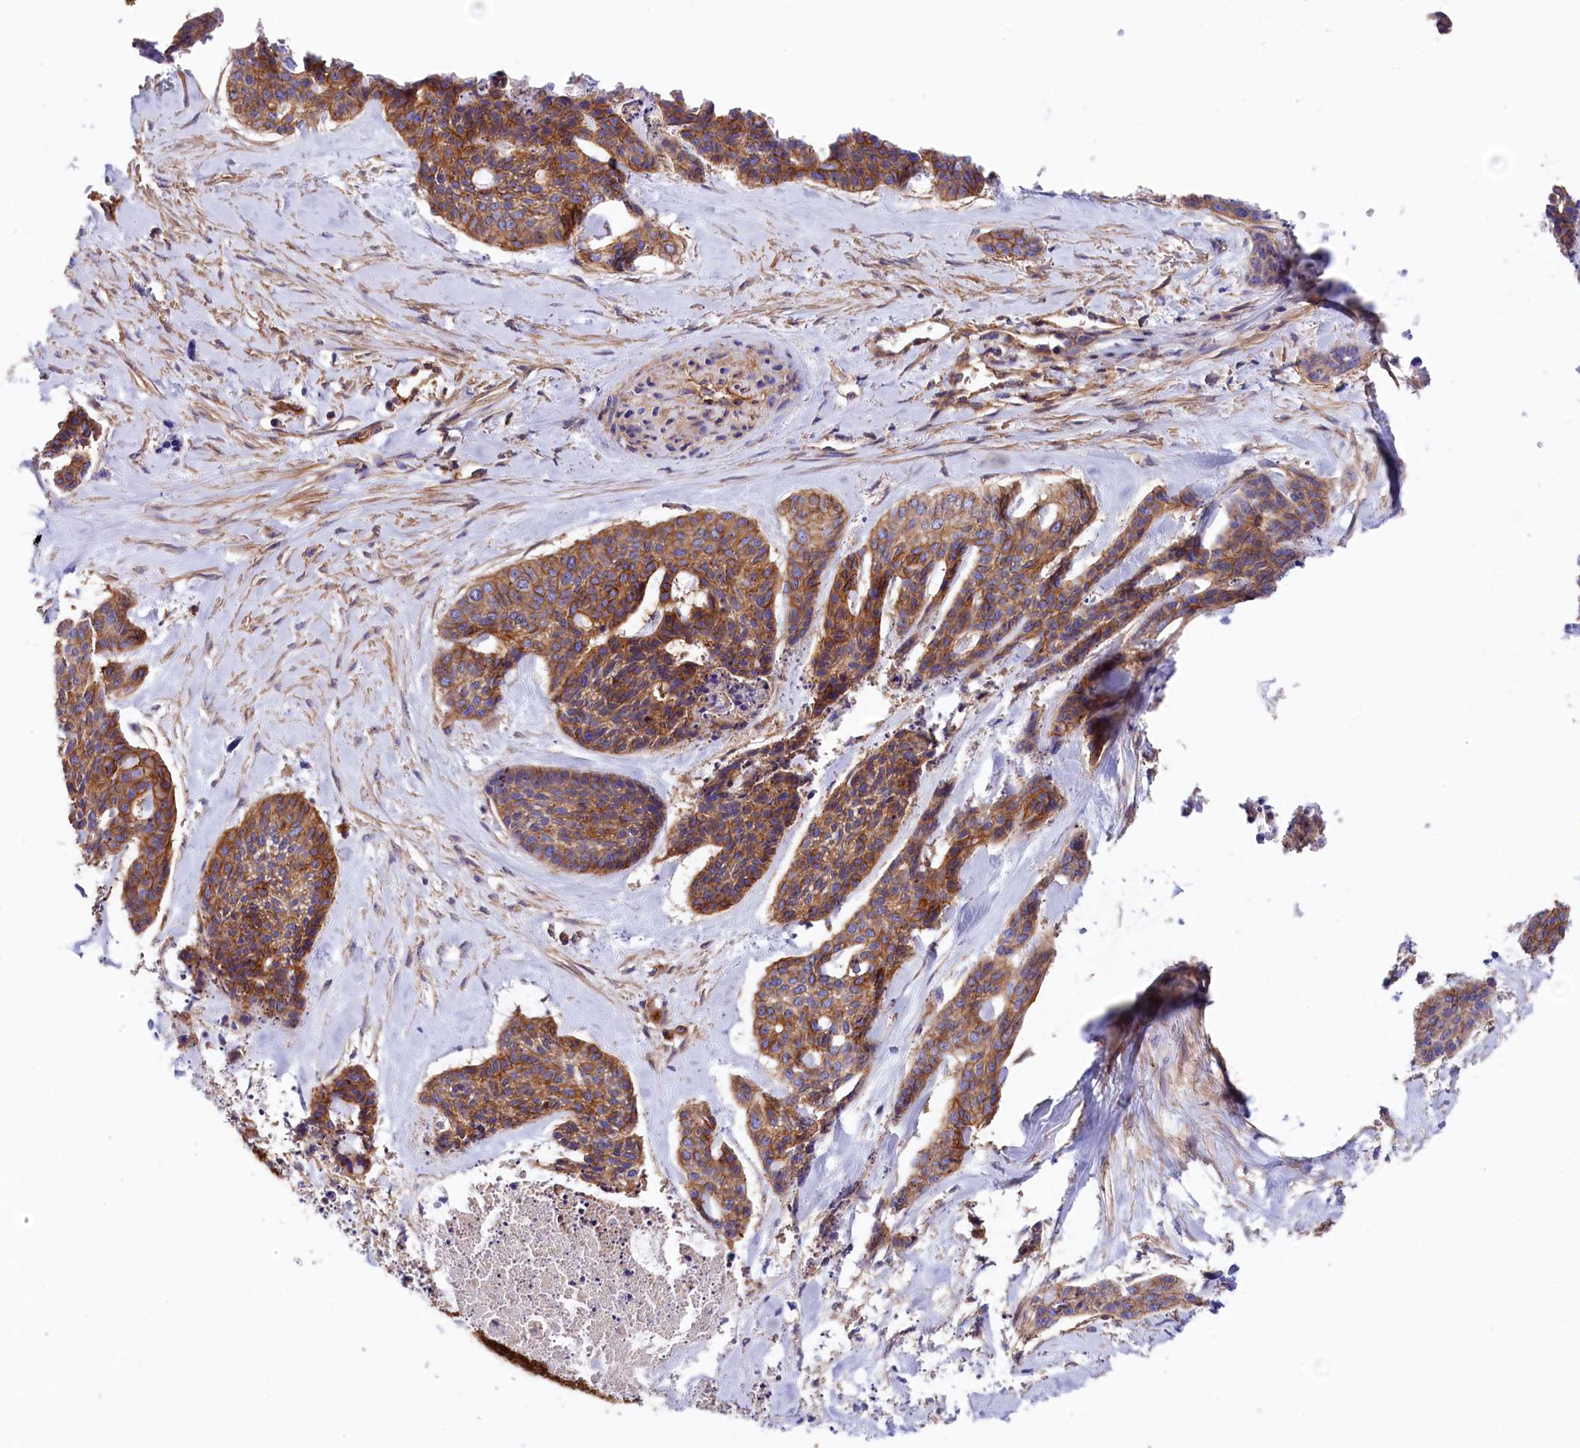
{"staining": {"intensity": "moderate", "quantity": ">75%", "location": "cytoplasmic/membranous"}, "tissue": "skin cancer", "cell_type": "Tumor cells", "image_type": "cancer", "snomed": [{"axis": "morphology", "description": "Basal cell carcinoma"}, {"axis": "topography", "description": "Skin"}], "caption": "Protein staining of basal cell carcinoma (skin) tissue demonstrates moderate cytoplasmic/membranous staining in about >75% of tumor cells. (DAB (3,3'-diaminobenzidine) IHC with brightfield microscopy, high magnification).", "gene": "ATP2B4", "patient": {"sex": "female", "age": 64}}